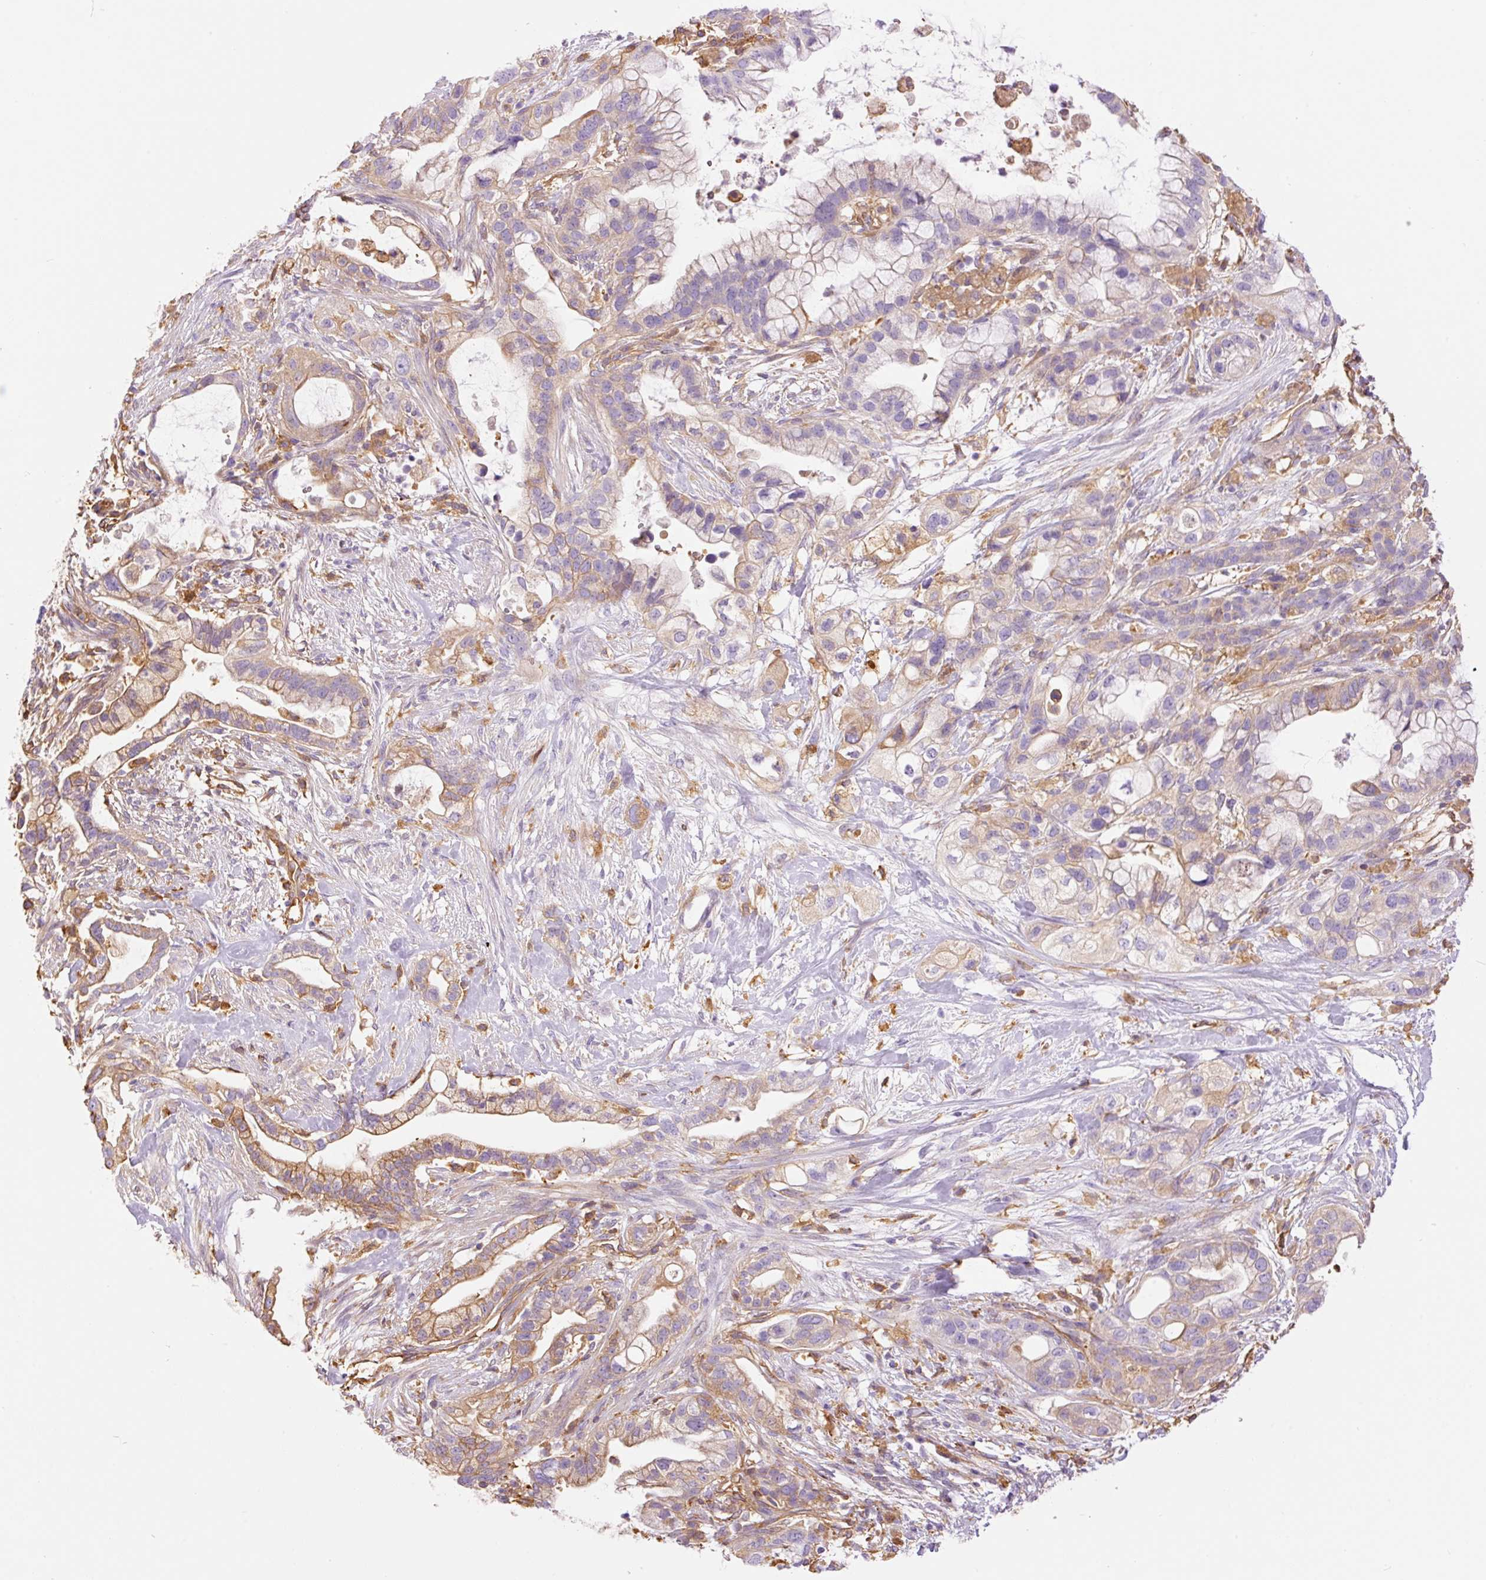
{"staining": {"intensity": "moderate", "quantity": "25%-75%", "location": "cytoplasmic/membranous"}, "tissue": "pancreatic cancer", "cell_type": "Tumor cells", "image_type": "cancer", "snomed": [{"axis": "morphology", "description": "Adenocarcinoma, NOS"}, {"axis": "topography", "description": "Pancreas"}], "caption": "Pancreatic adenocarcinoma tissue demonstrates moderate cytoplasmic/membranous positivity in approximately 25%-75% of tumor cells, visualized by immunohistochemistry.", "gene": "IL10RB", "patient": {"sex": "male", "age": 44}}